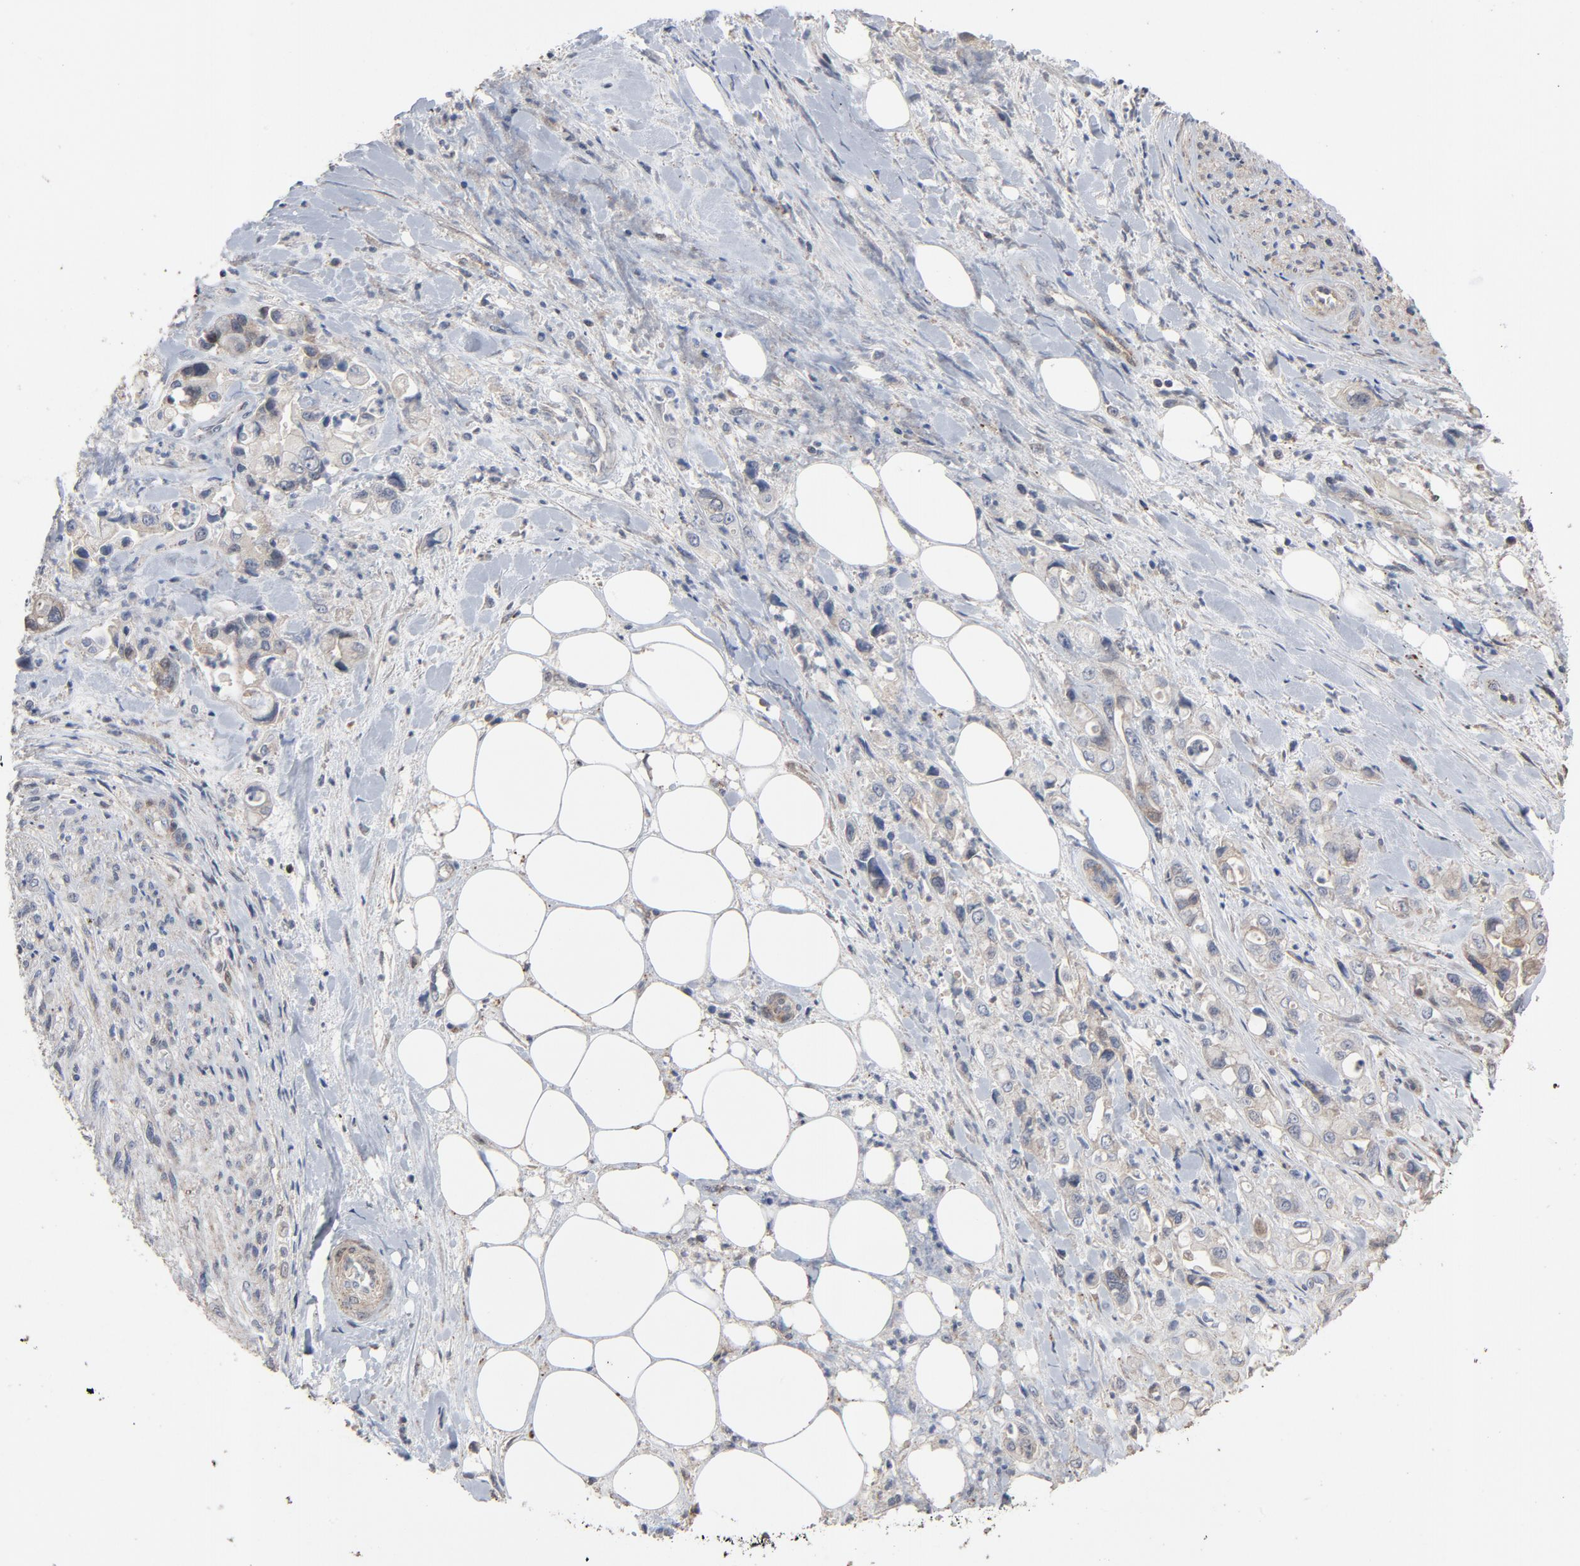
{"staining": {"intensity": "weak", "quantity": "25%-75%", "location": "cytoplasmic/membranous"}, "tissue": "pancreatic cancer", "cell_type": "Tumor cells", "image_type": "cancer", "snomed": [{"axis": "morphology", "description": "Adenocarcinoma, NOS"}, {"axis": "topography", "description": "Pancreas"}], "caption": "About 25%-75% of tumor cells in adenocarcinoma (pancreatic) demonstrate weak cytoplasmic/membranous protein staining as visualized by brown immunohistochemical staining.", "gene": "CDK6", "patient": {"sex": "male", "age": 70}}